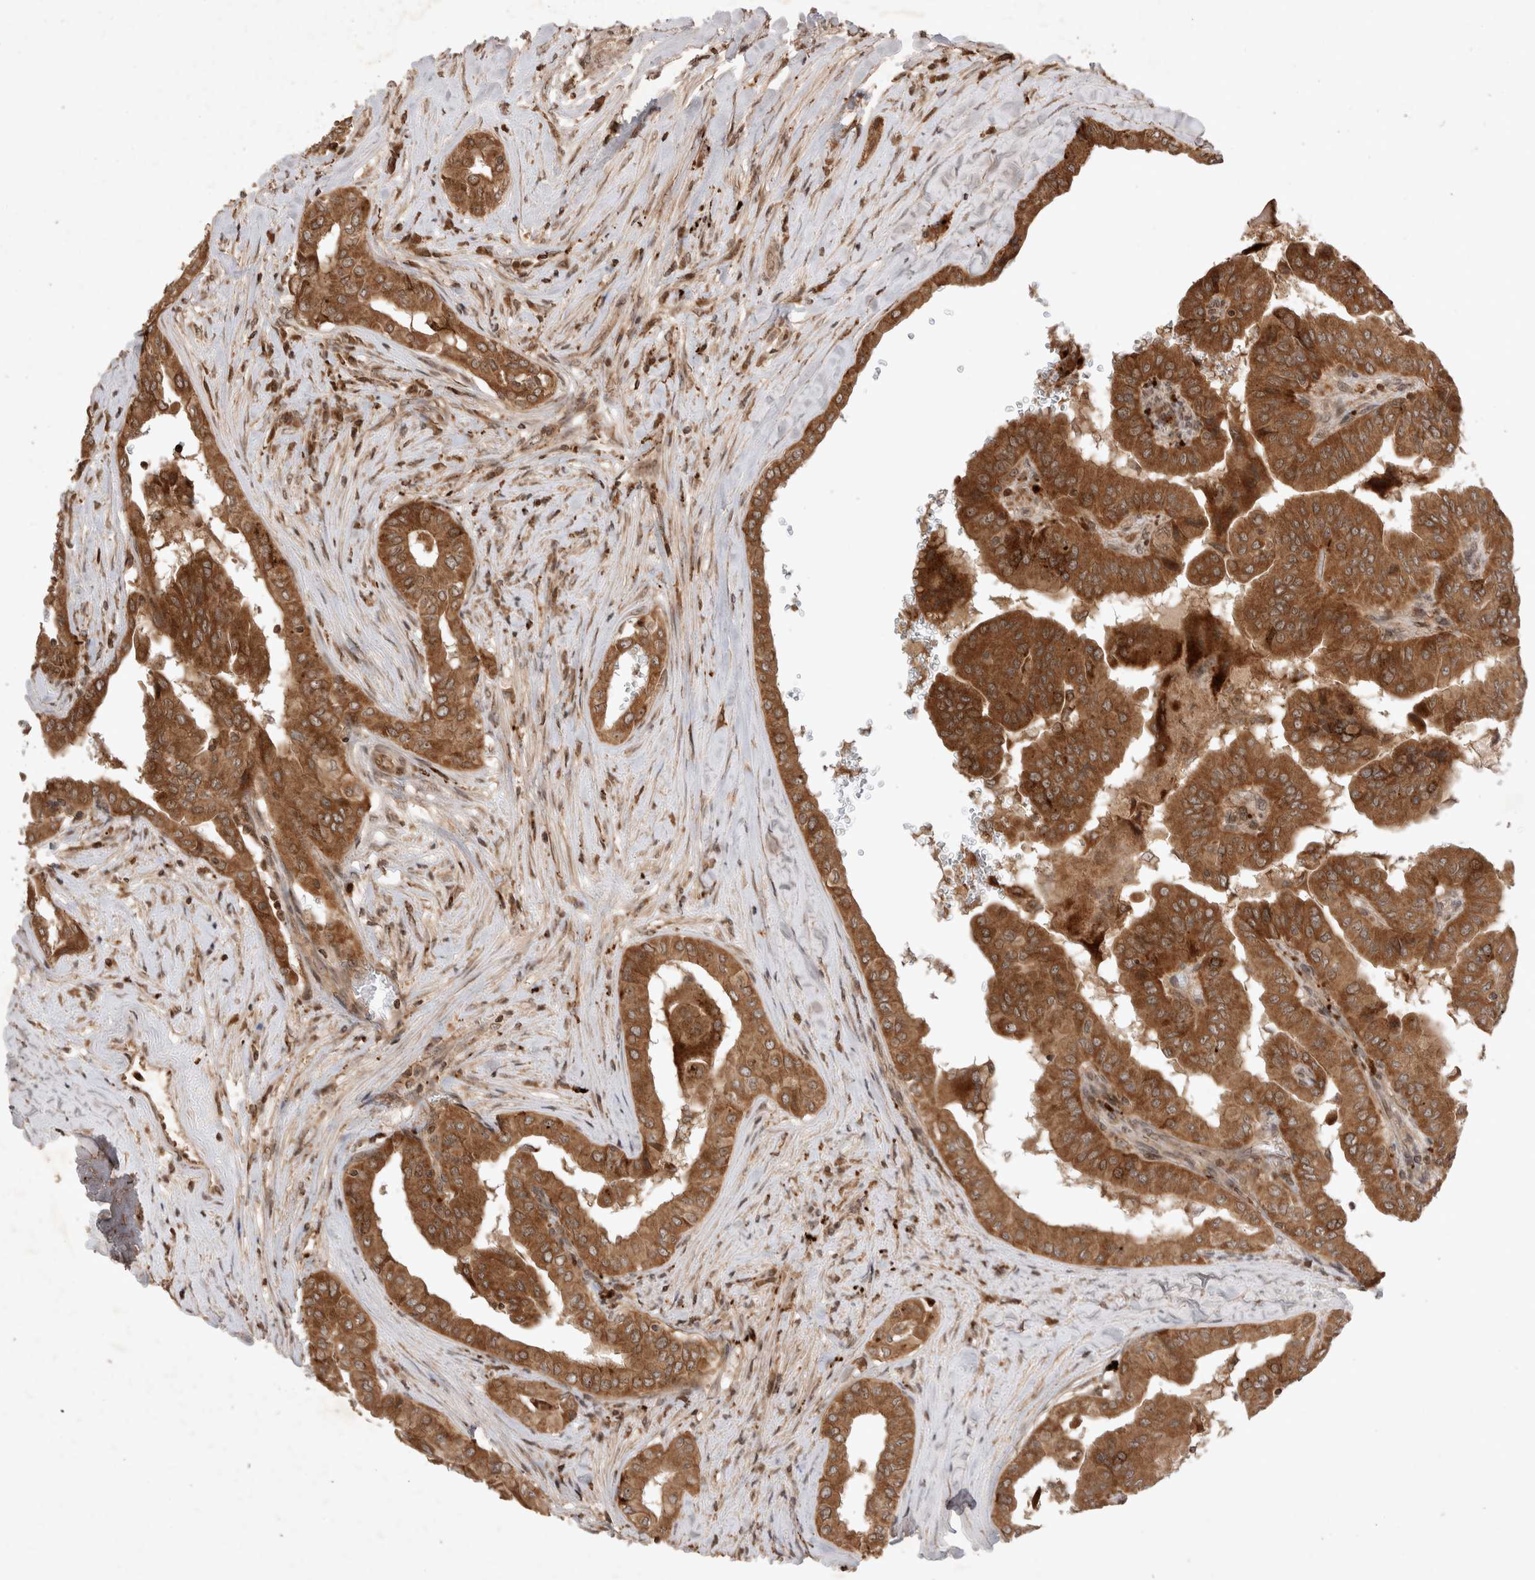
{"staining": {"intensity": "strong", "quantity": ">75%", "location": "cytoplasmic/membranous"}, "tissue": "thyroid cancer", "cell_type": "Tumor cells", "image_type": "cancer", "snomed": [{"axis": "morphology", "description": "Papillary adenocarcinoma, NOS"}, {"axis": "topography", "description": "Thyroid gland"}], "caption": "High-magnification brightfield microscopy of thyroid cancer stained with DAB (brown) and counterstained with hematoxylin (blue). tumor cells exhibit strong cytoplasmic/membranous staining is seen in approximately>75% of cells.", "gene": "FAM221A", "patient": {"sex": "male", "age": 33}}